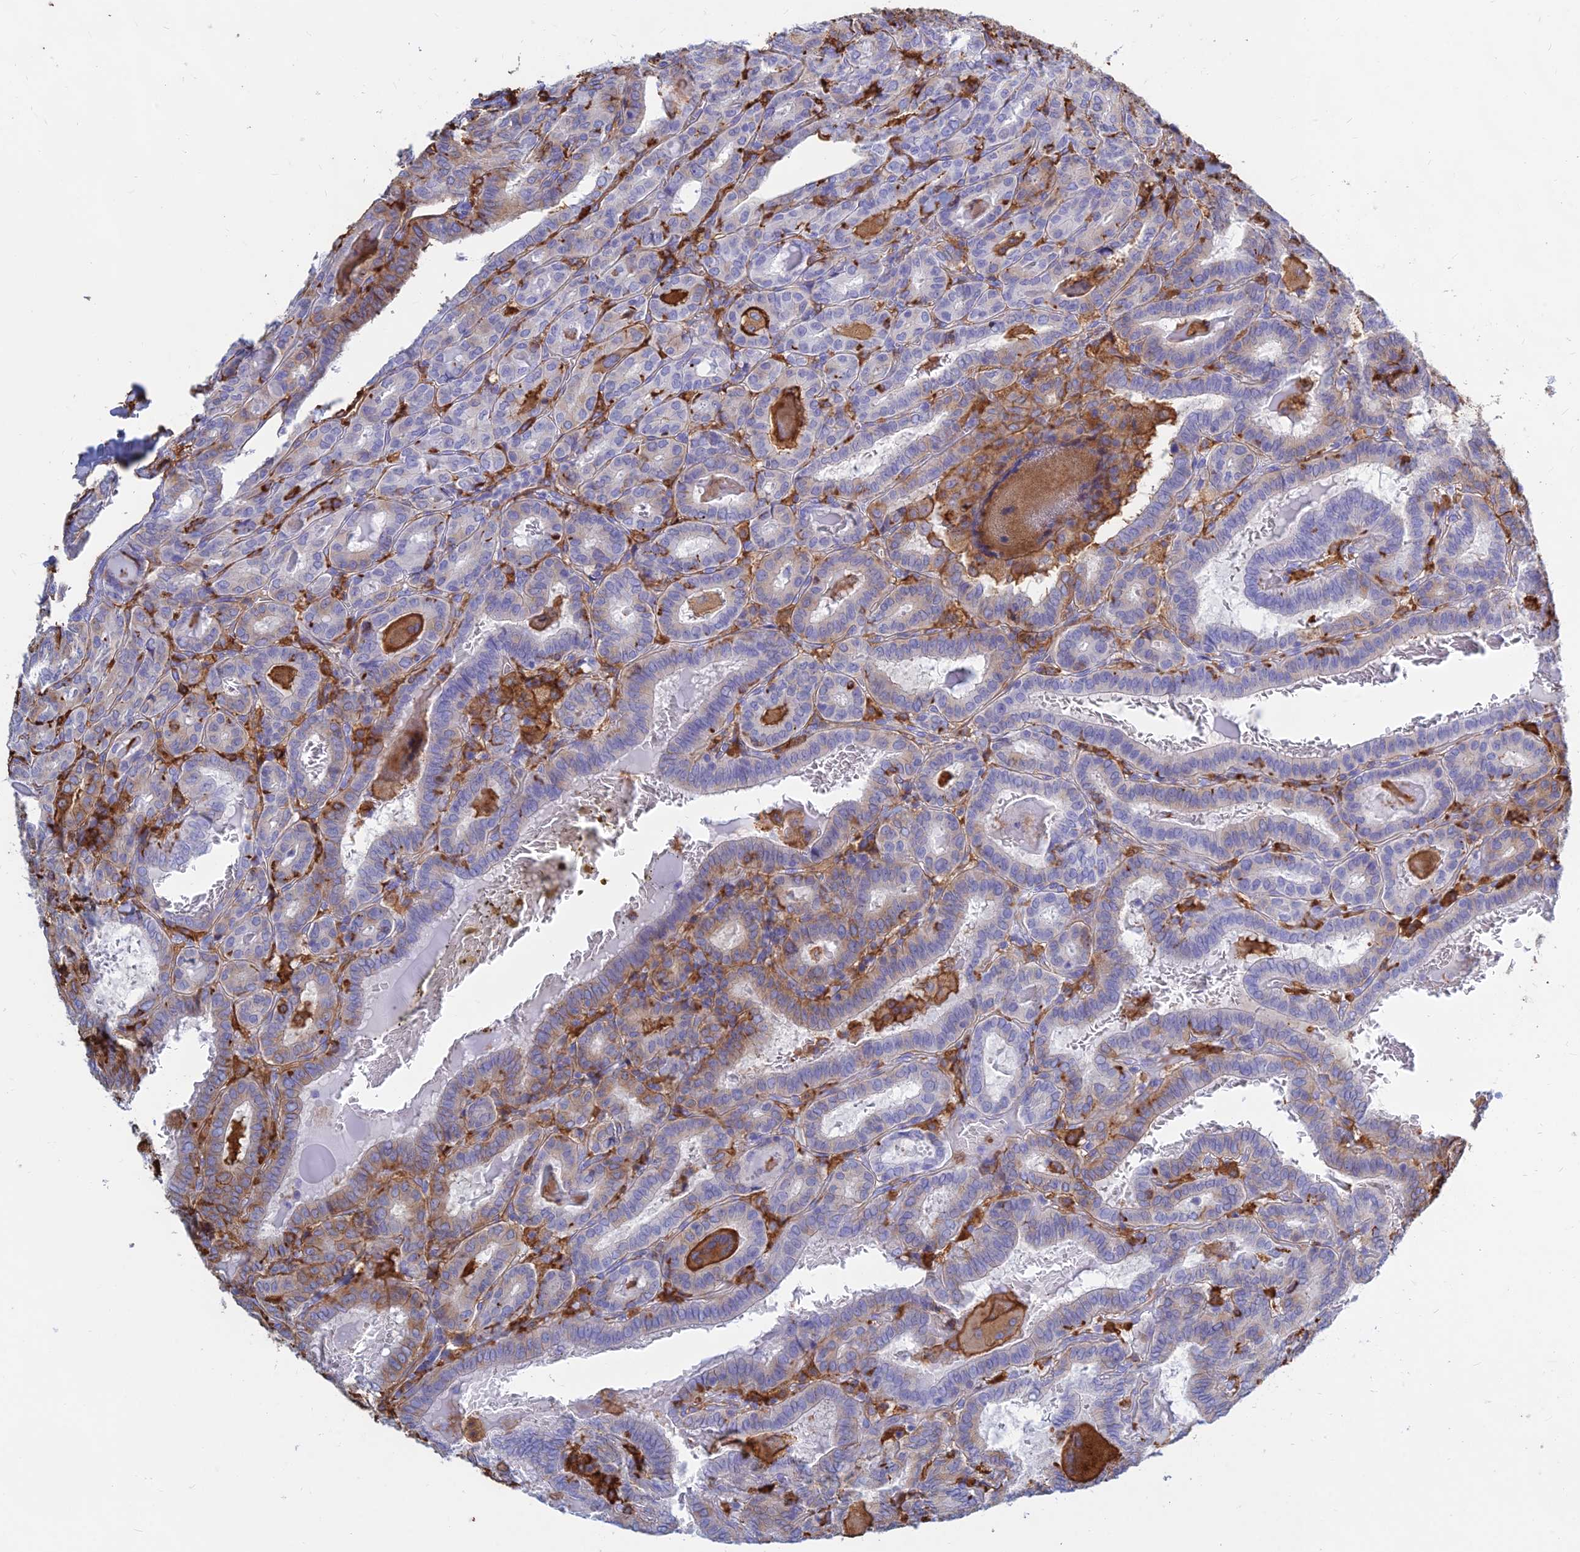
{"staining": {"intensity": "moderate", "quantity": "<25%", "location": "cytoplasmic/membranous"}, "tissue": "thyroid cancer", "cell_type": "Tumor cells", "image_type": "cancer", "snomed": [{"axis": "morphology", "description": "Papillary adenocarcinoma, NOS"}, {"axis": "topography", "description": "Thyroid gland"}], "caption": "Papillary adenocarcinoma (thyroid) was stained to show a protein in brown. There is low levels of moderate cytoplasmic/membranous positivity in approximately <25% of tumor cells.", "gene": "HLA-DRB1", "patient": {"sex": "female", "age": 72}}